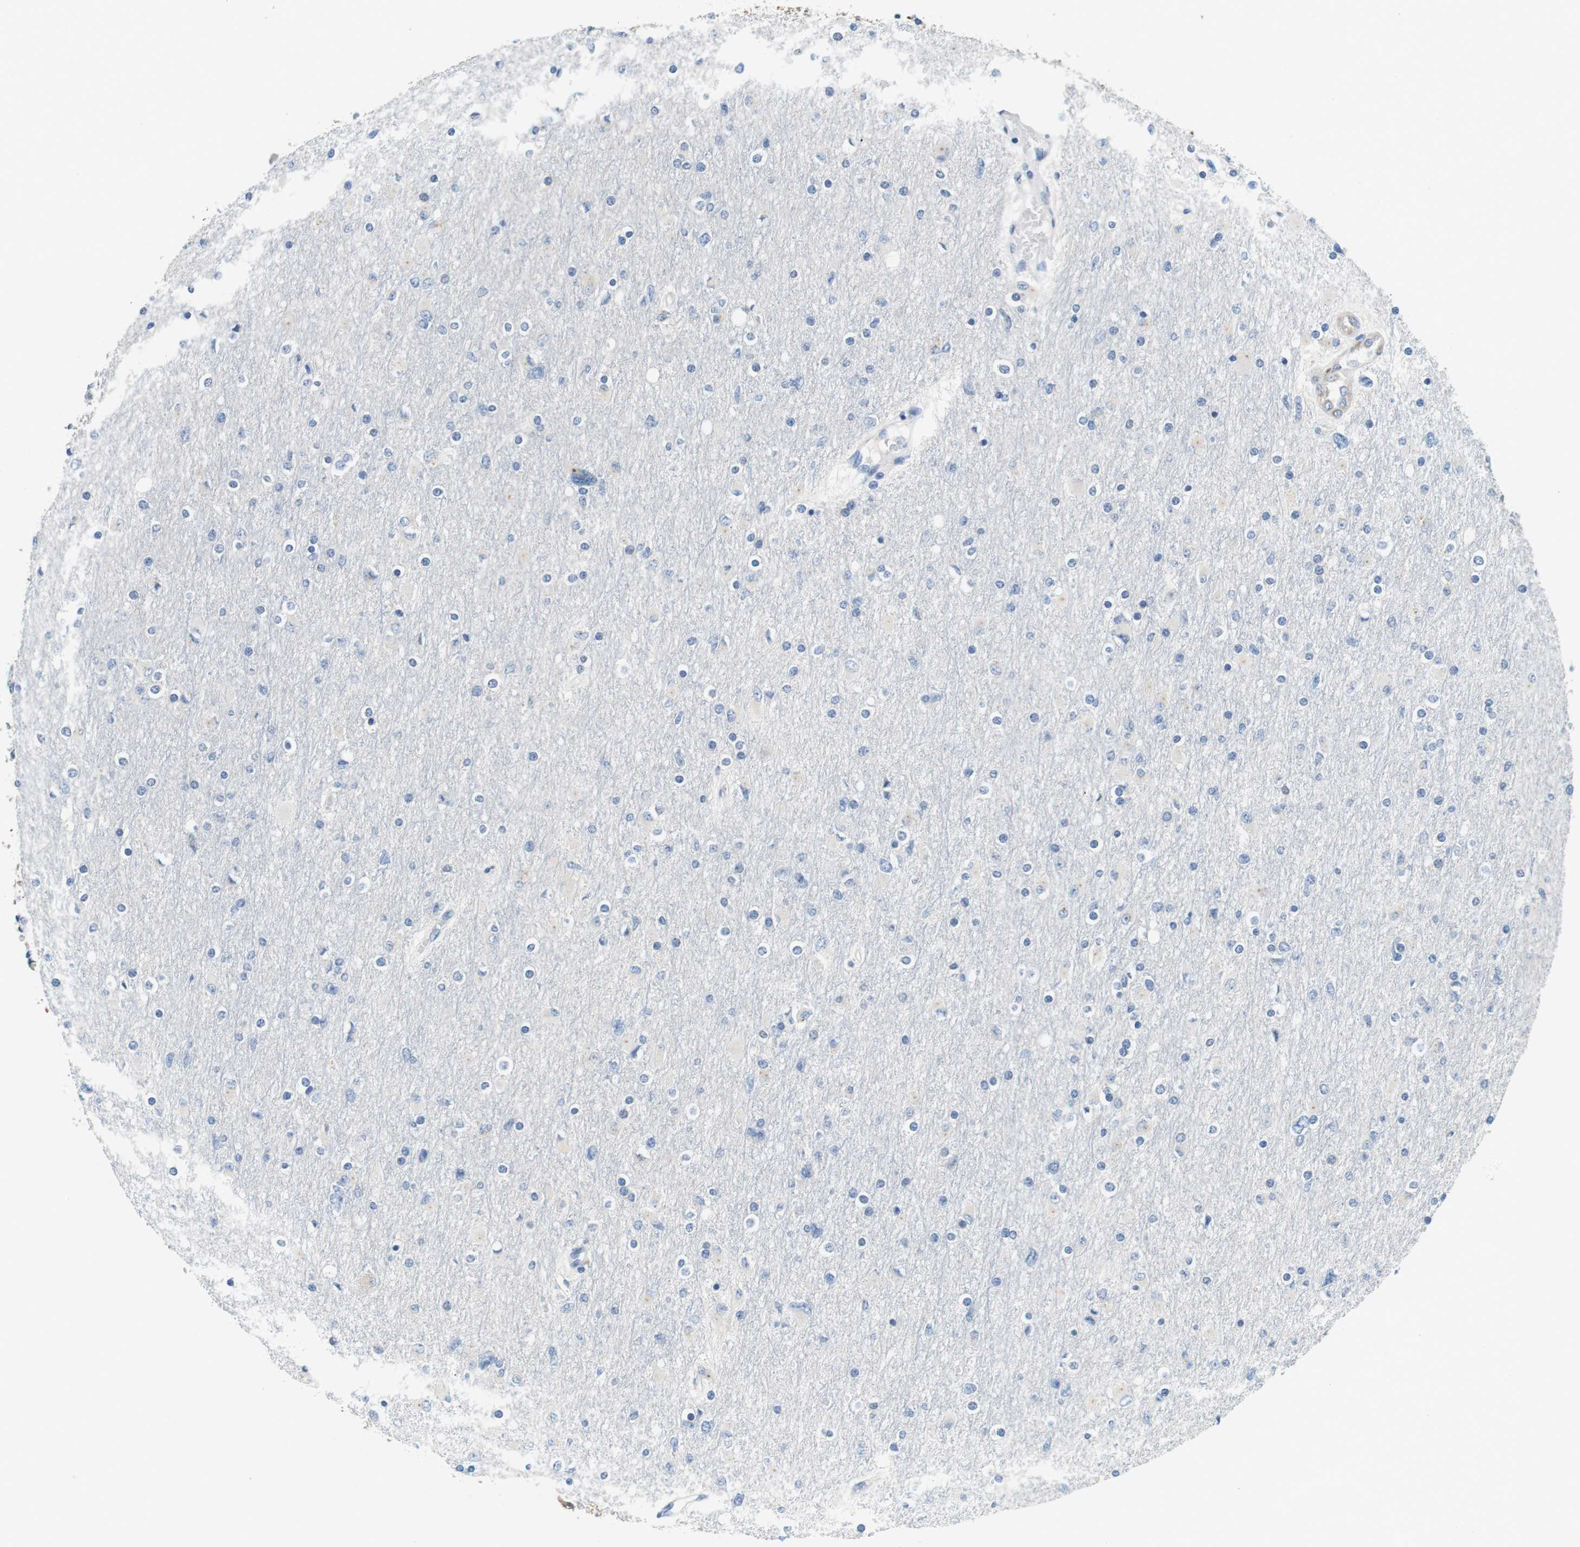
{"staining": {"intensity": "negative", "quantity": "none", "location": "none"}, "tissue": "glioma", "cell_type": "Tumor cells", "image_type": "cancer", "snomed": [{"axis": "morphology", "description": "Glioma, malignant, High grade"}, {"axis": "topography", "description": "Cerebral cortex"}], "caption": "Tumor cells are negative for brown protein staining in glioma. (Stains: DAB immunohistochemistry (IHC) with hematoxylin counter stain, Microscopy: brightfield microscopy at high magnification).", "gene": "UNC5CL", "patient": {"sex": "female", "age": 36}}